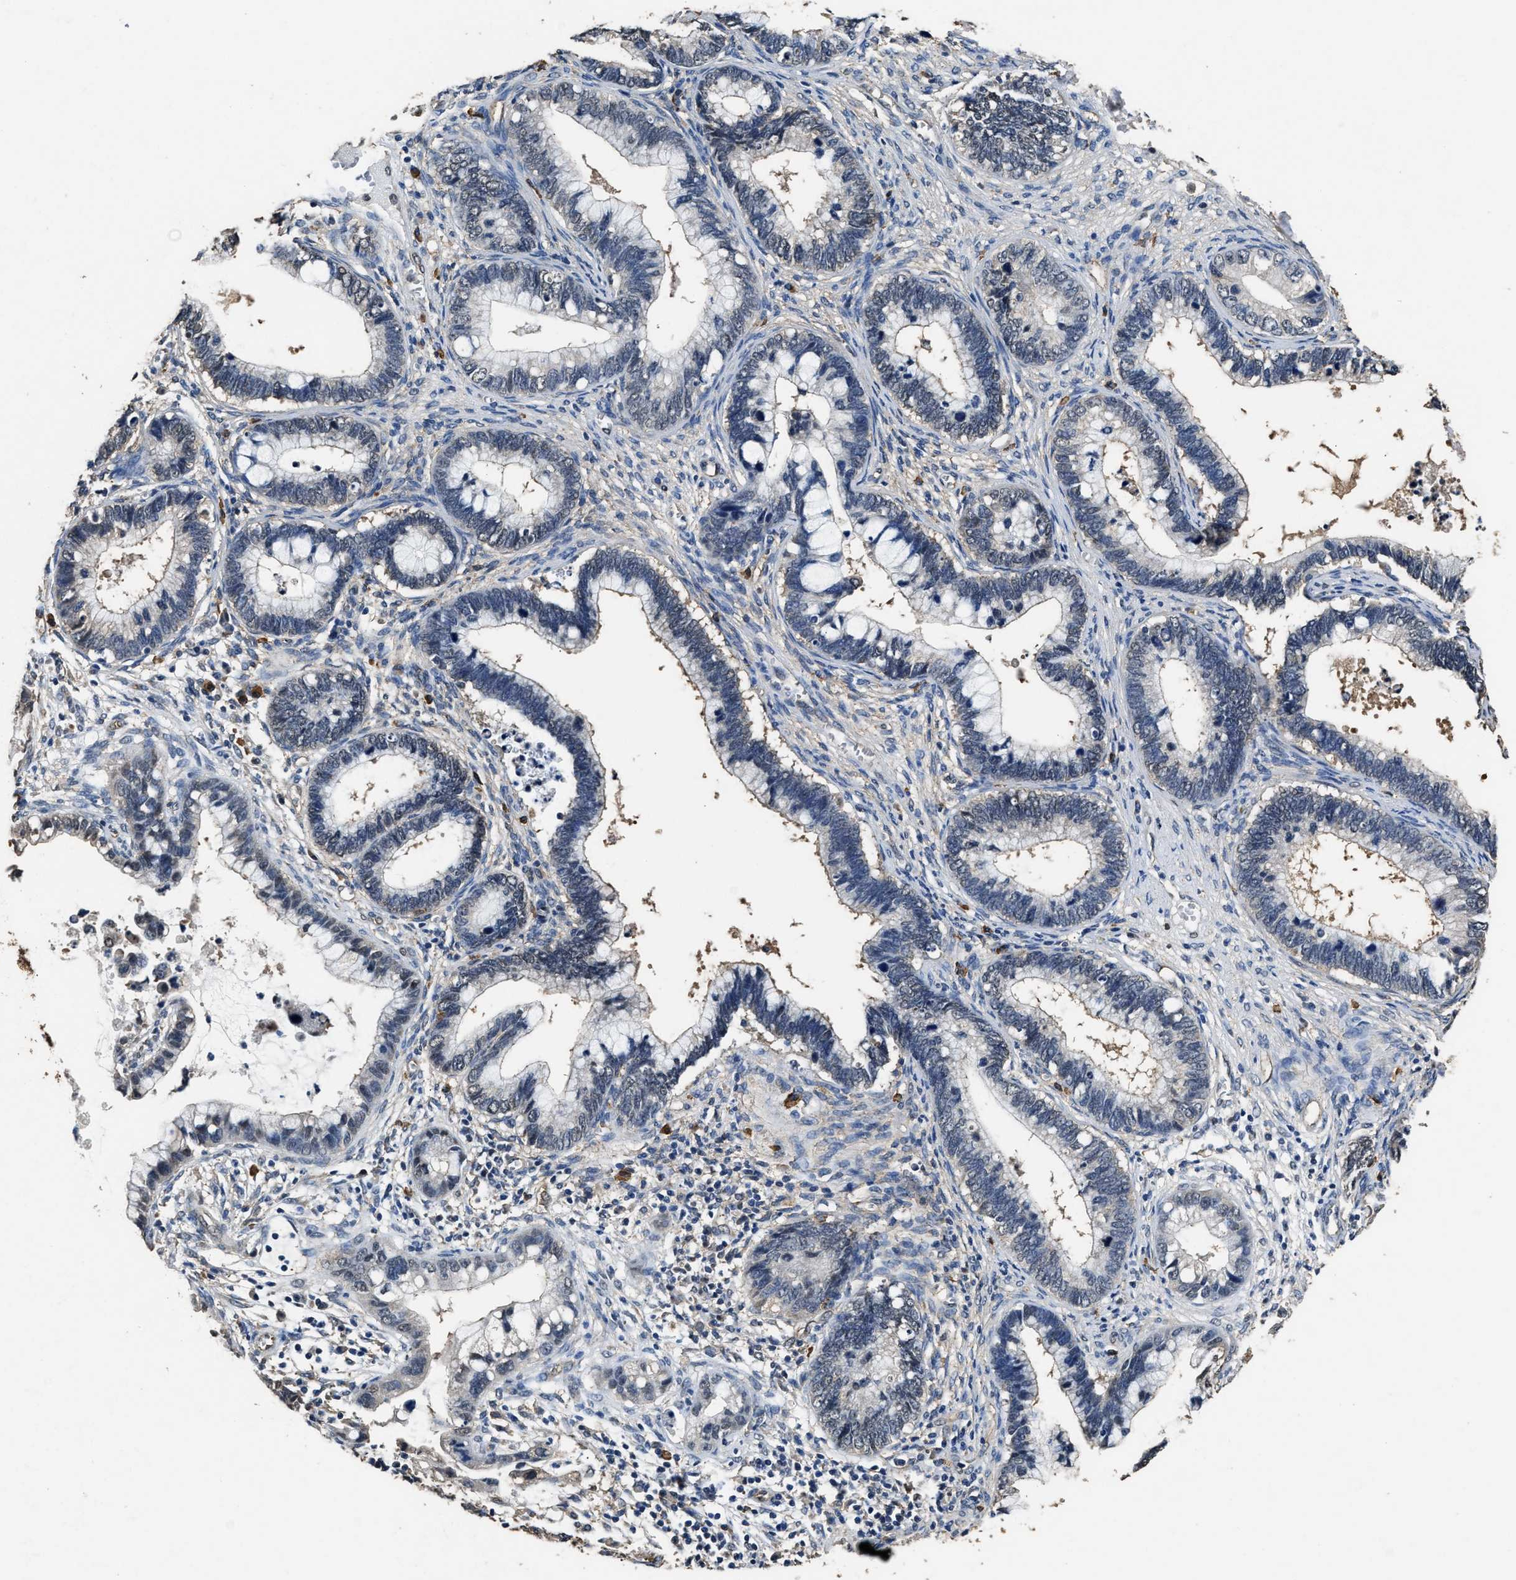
{"staining": {"intensity": "negative", "quantity": "none", "location": "none"}, "tissue": "cervical cancer", "cell_type": "Tumor cells", "image_type": "cancer", "snomed": [{"axis": "morphology", "description": "Adenocarcinoma, NOS"}, {"axis": "topography", "description": "Cervix"}], "caption": "The histopathology image demonstrates no significant expression in tumor cells of cervical cancer. Nuclei are stained in blue.", "gene": "YWHAE", "patient": {"sex": "female", "age": 44}}